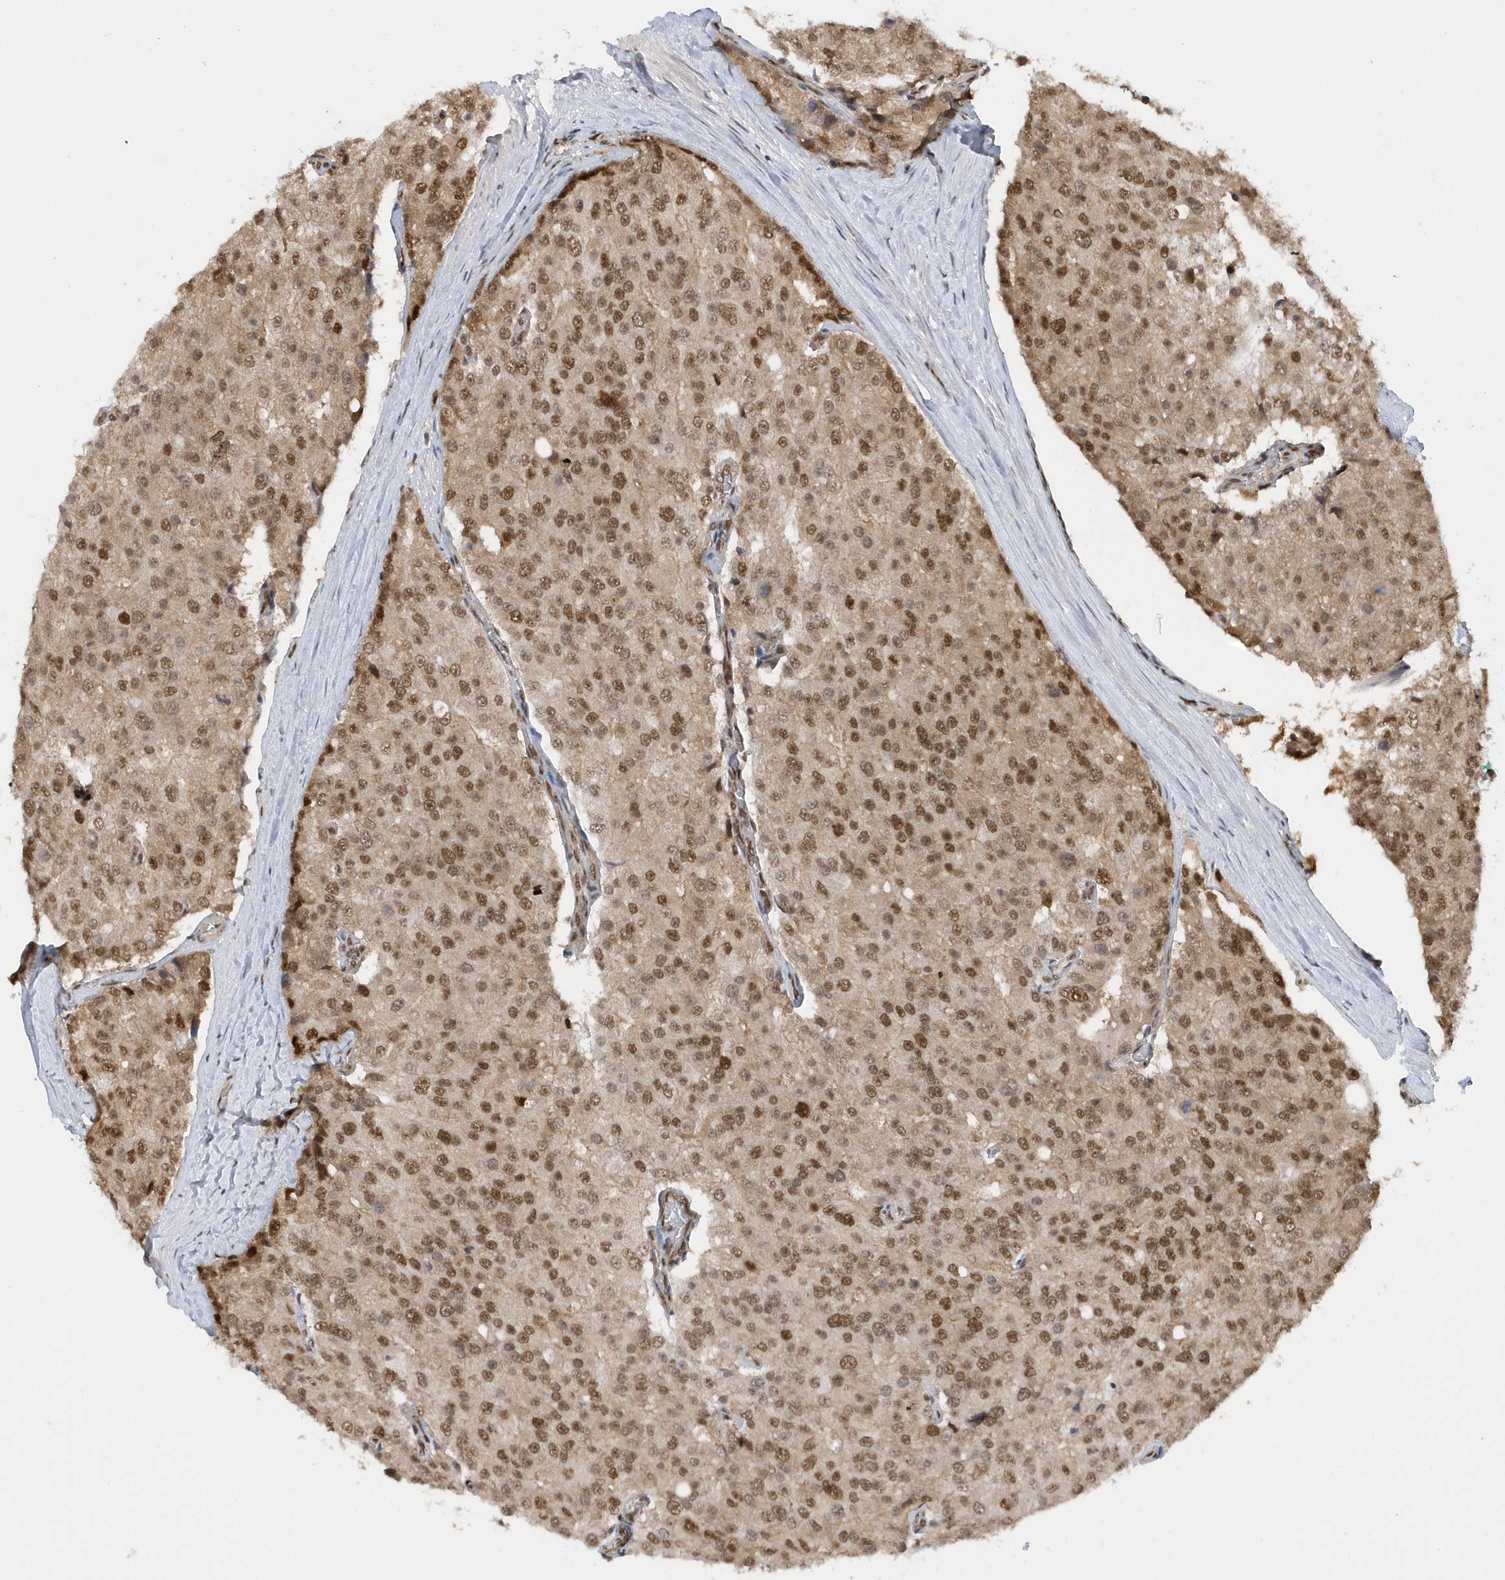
{"staining": {"intensity": "moderate", "quantity": ">75%", "location": "nuclear"}, "tissue": "prostate cancer", "cell_type": "Tumor cells", "image_type": "cancer", "snomed": [{"axis": "morphology", "description": "Adenocarcinoma, High grade"}, {"axis": "topography", "description": "Prostate"}], "caption": "Prostate cancer (high-grade adenocarcinoma) tissue exhibits moderate nuclear staining in approximately >75% of tumor cells (DAB (3,3'-diaminobenzidine) IHC with brightfield microscopy, high magnification).", "gene": "SEPHS1", "patient": {"sex": "male", "age": 50}}